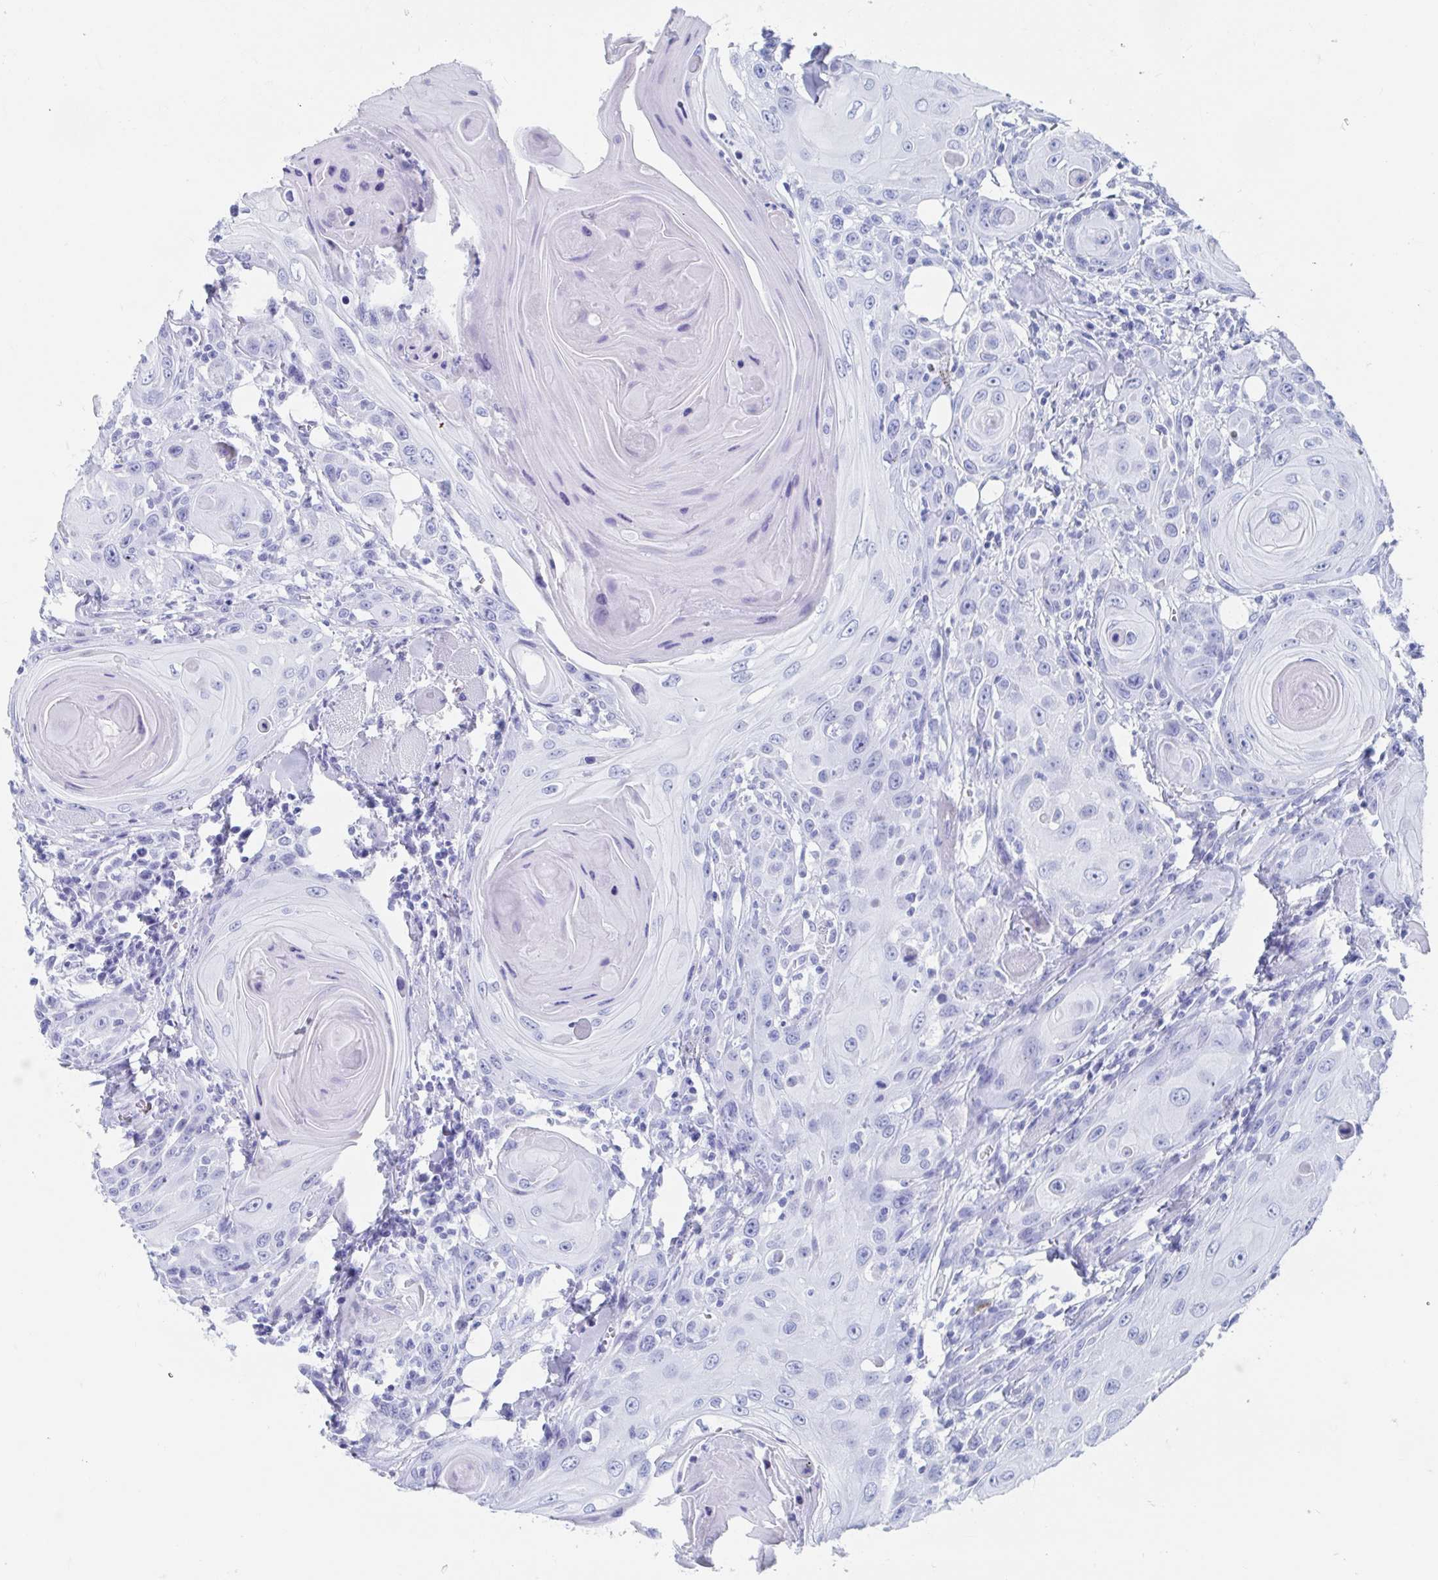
{"staining": {"intensity": "negative", "quantity": "none", "location": "none"}, "tissue": "head and neck cancer", "cell_type": "Tumor cells", "image_type": "cancer", "snomed": [{"axis": "morphology", "description": "Squamous cell carcinoma, NOS"}, {"axis": "topography", "description": "Head-Neck"}], "caption": "An image of head and neck cancer (squamous cell carcinoma) stained for a protein displays no brown staining in tumor cells.", "gene": "HDGFL1", "patient": {"sex": "female", "age": 80}}